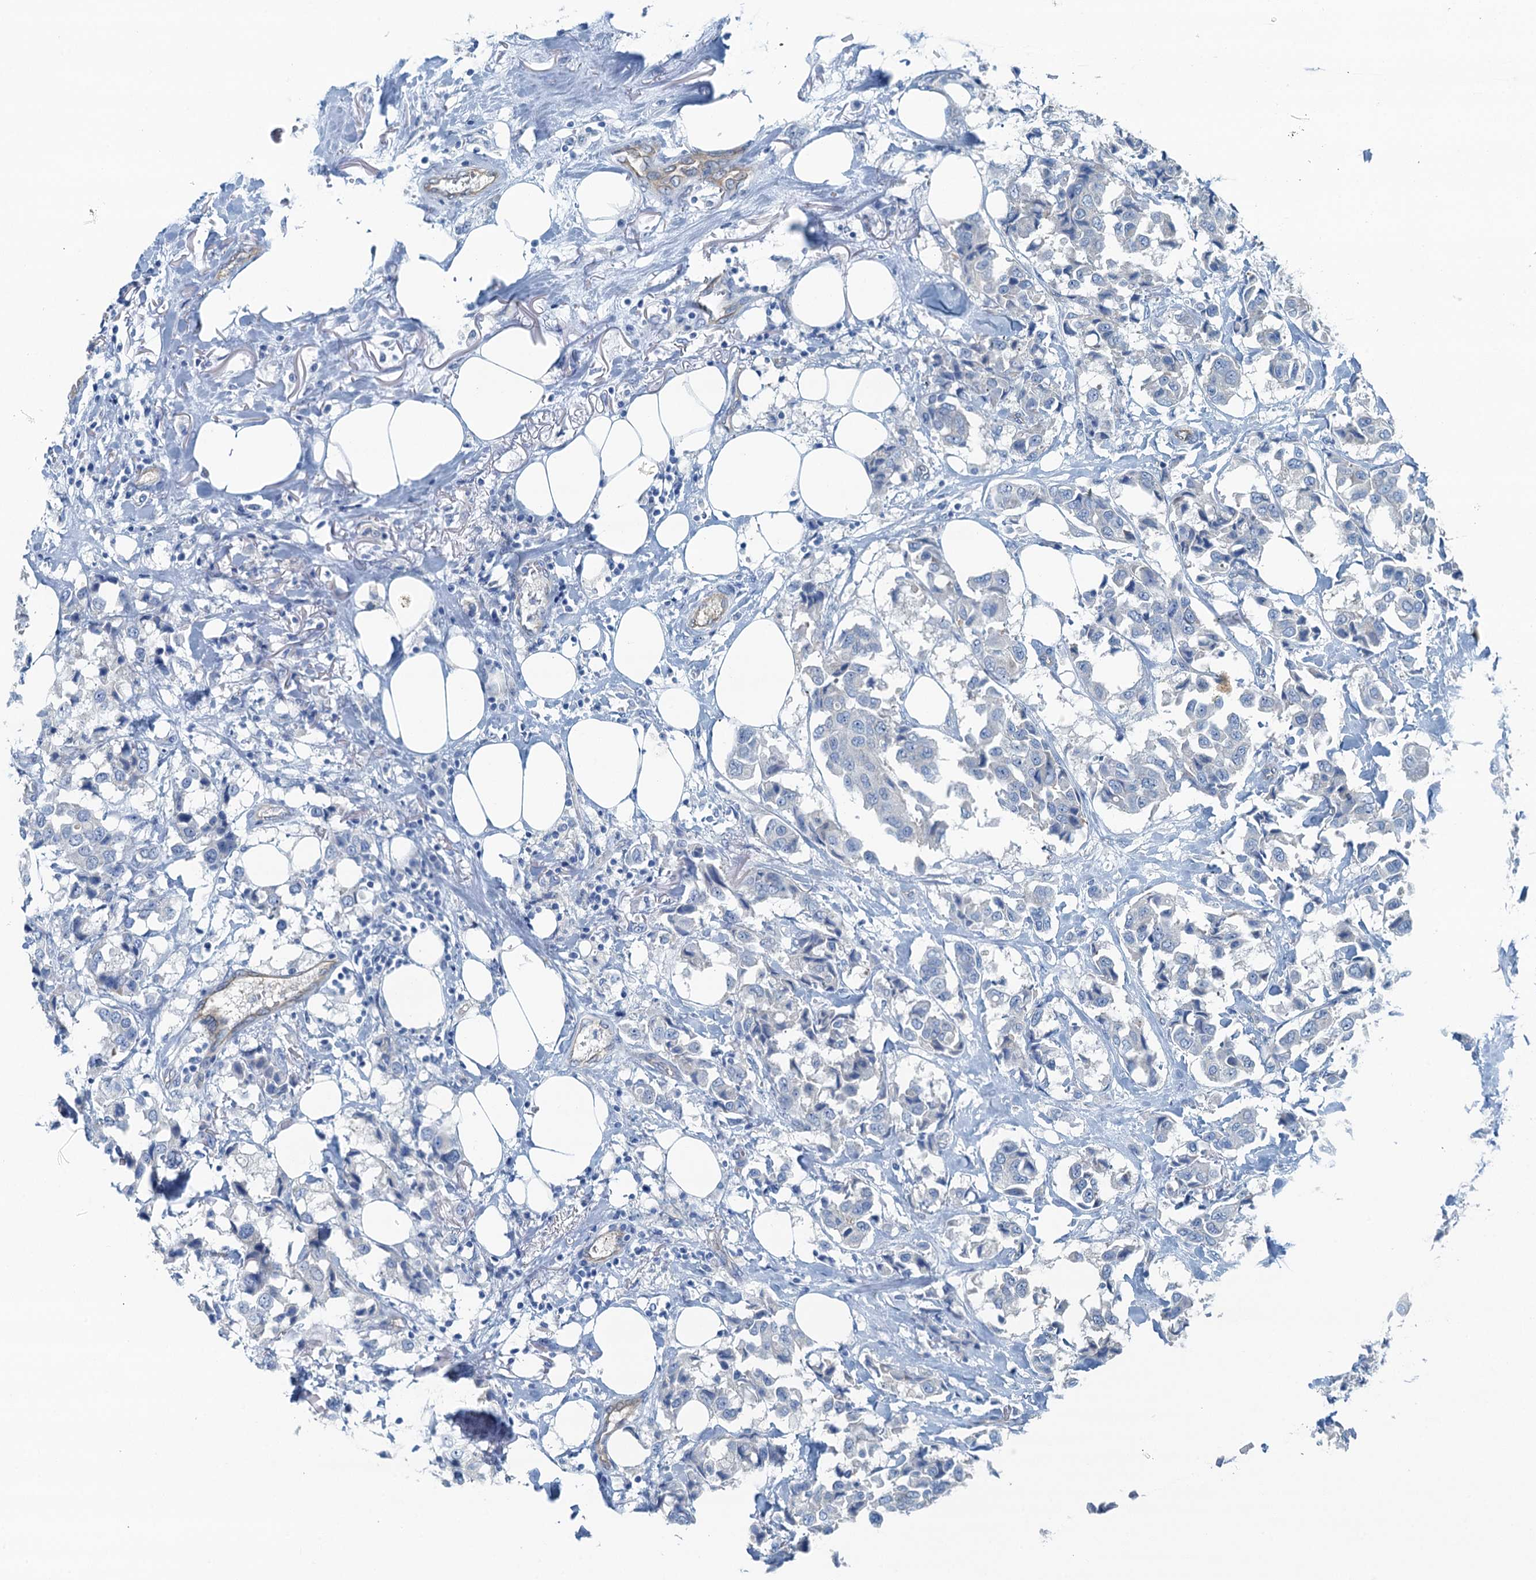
{"staining": {"intensity": "negative", "quantity": "none", "location": "none"}, "tissue": "breast cancer", "cell_type": "Tumor cells", "image_type": "cancer", "snomed": [{"axis": "morphology", "description": "Duct carcinoma"}, {"axis": "topography", "description": "Breast"}], "caption": "IHC of breast cancer (intraductal carcinoma) shows no positivity in tumor cells.", "gene": "GFOD2", "patient": {"sex": "female", "age": 80}}